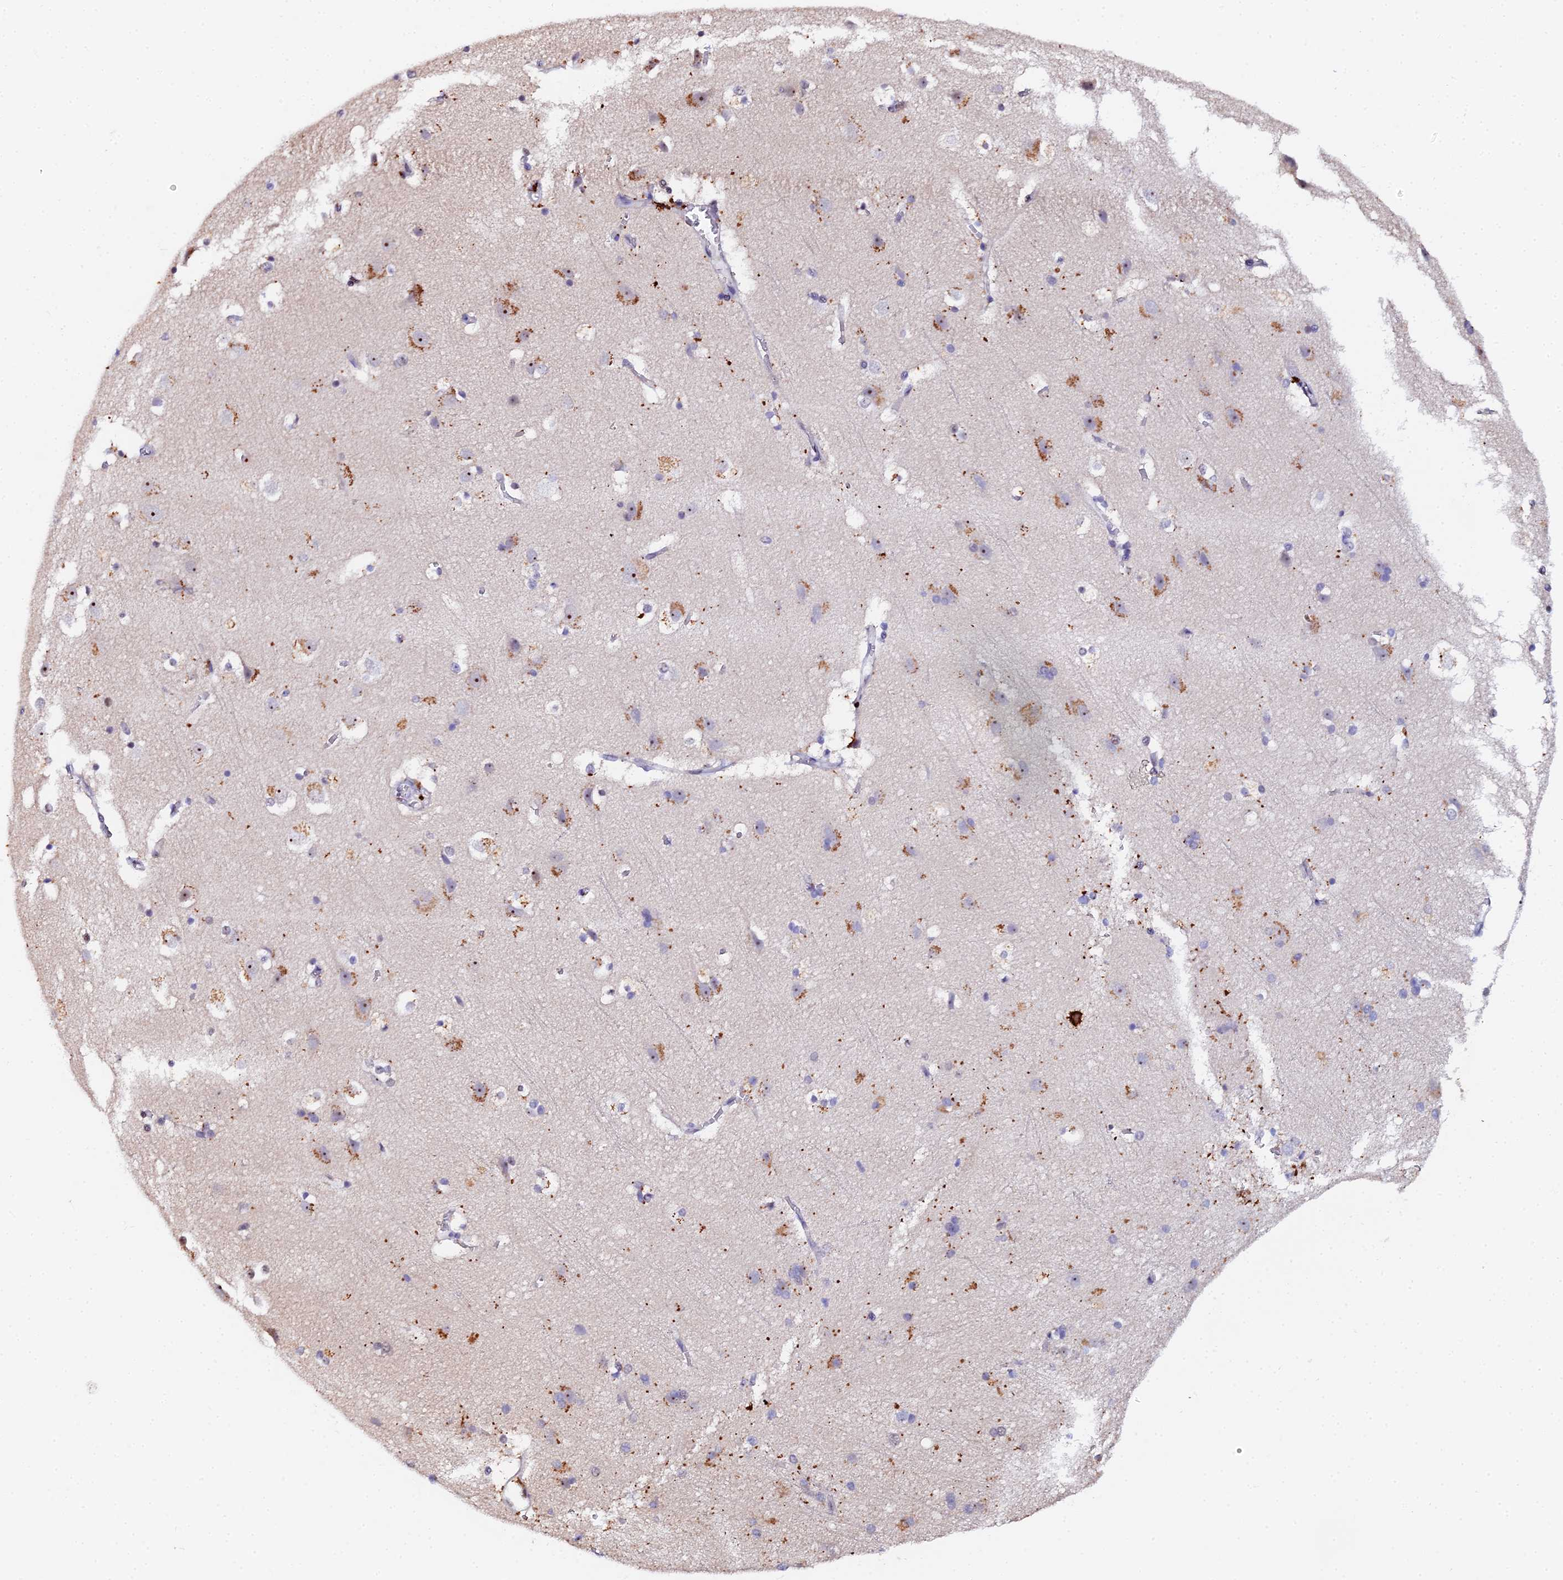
{"staining": {"intensity": "moderate", "quantity": "<25%", "location": "nuclear"}, "tissue": "cerebral cortex", "cell_type": "Endothelial cells", "image_type": "normal", "snomed": [{"axis": "morphology", "description": "Normal tissue, NOS"}, {"axis": "topography", "description": "Cerebral cortex"}], "caption": "The immunohistochemical stain labels moderate nuclear expression in endothelial cells of unremarkable cerebral cortex.", "gene": "TIFA", "patient": {"sex": "male", "age": 54}}